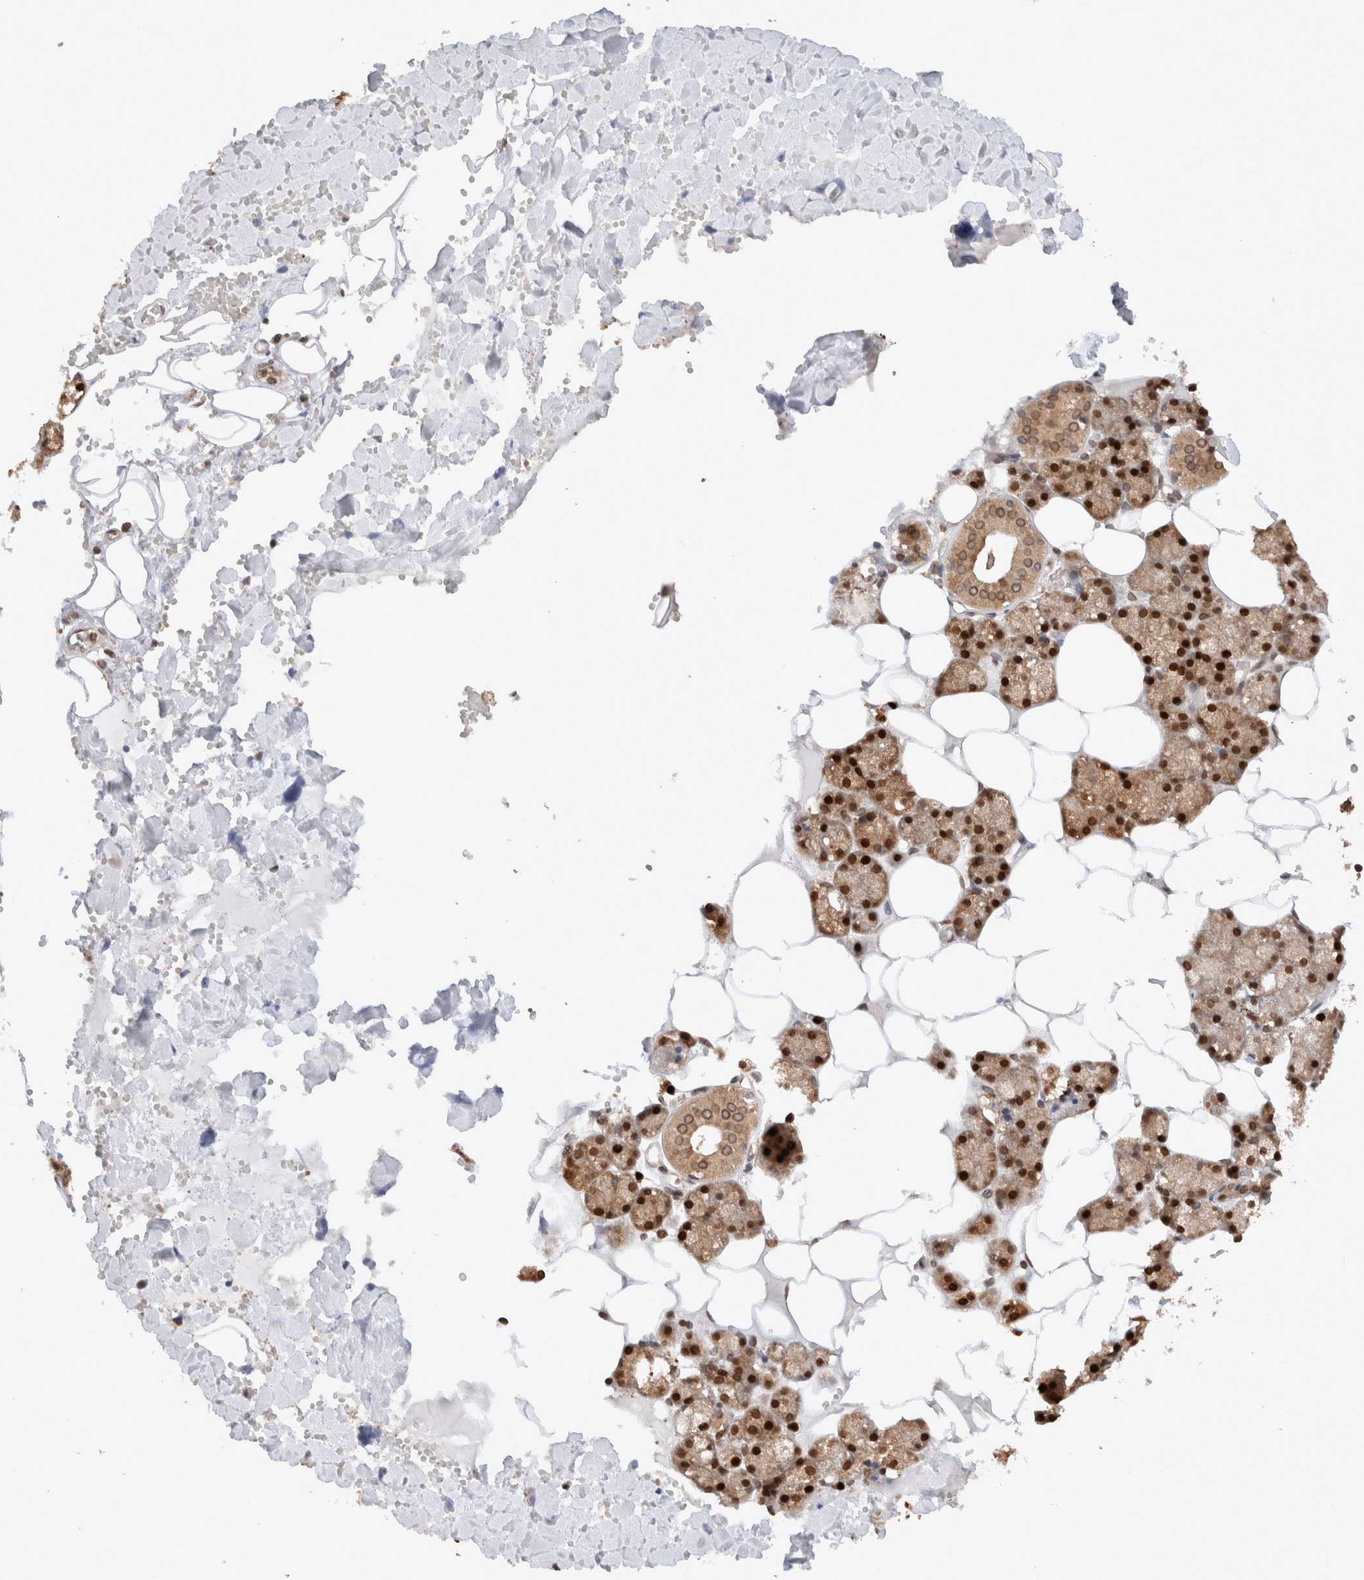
{"staining": {"intensity": "moderate", "quantity": ">75%", "location": "cytoplasmic/membranous,nuclear"}, "tissue": "salivary gland", "cell_type": "Glandular cells", "image_type": "normal", "snomed": [{"axis": "morphology", "description": "Normal tissue, NOS"}, {"axis": "topography", "description": "Salivary gland"}], "caption": "Protein analysis of normal salivary gland reveals moderate cytoplasmic/membranous,nuclear positivity in approximately >75% of glandular cells. (IHC, brightfield microscopy, high magnification).", "gene": "TPR", "patient": {"sex": "male", "age": 62}}